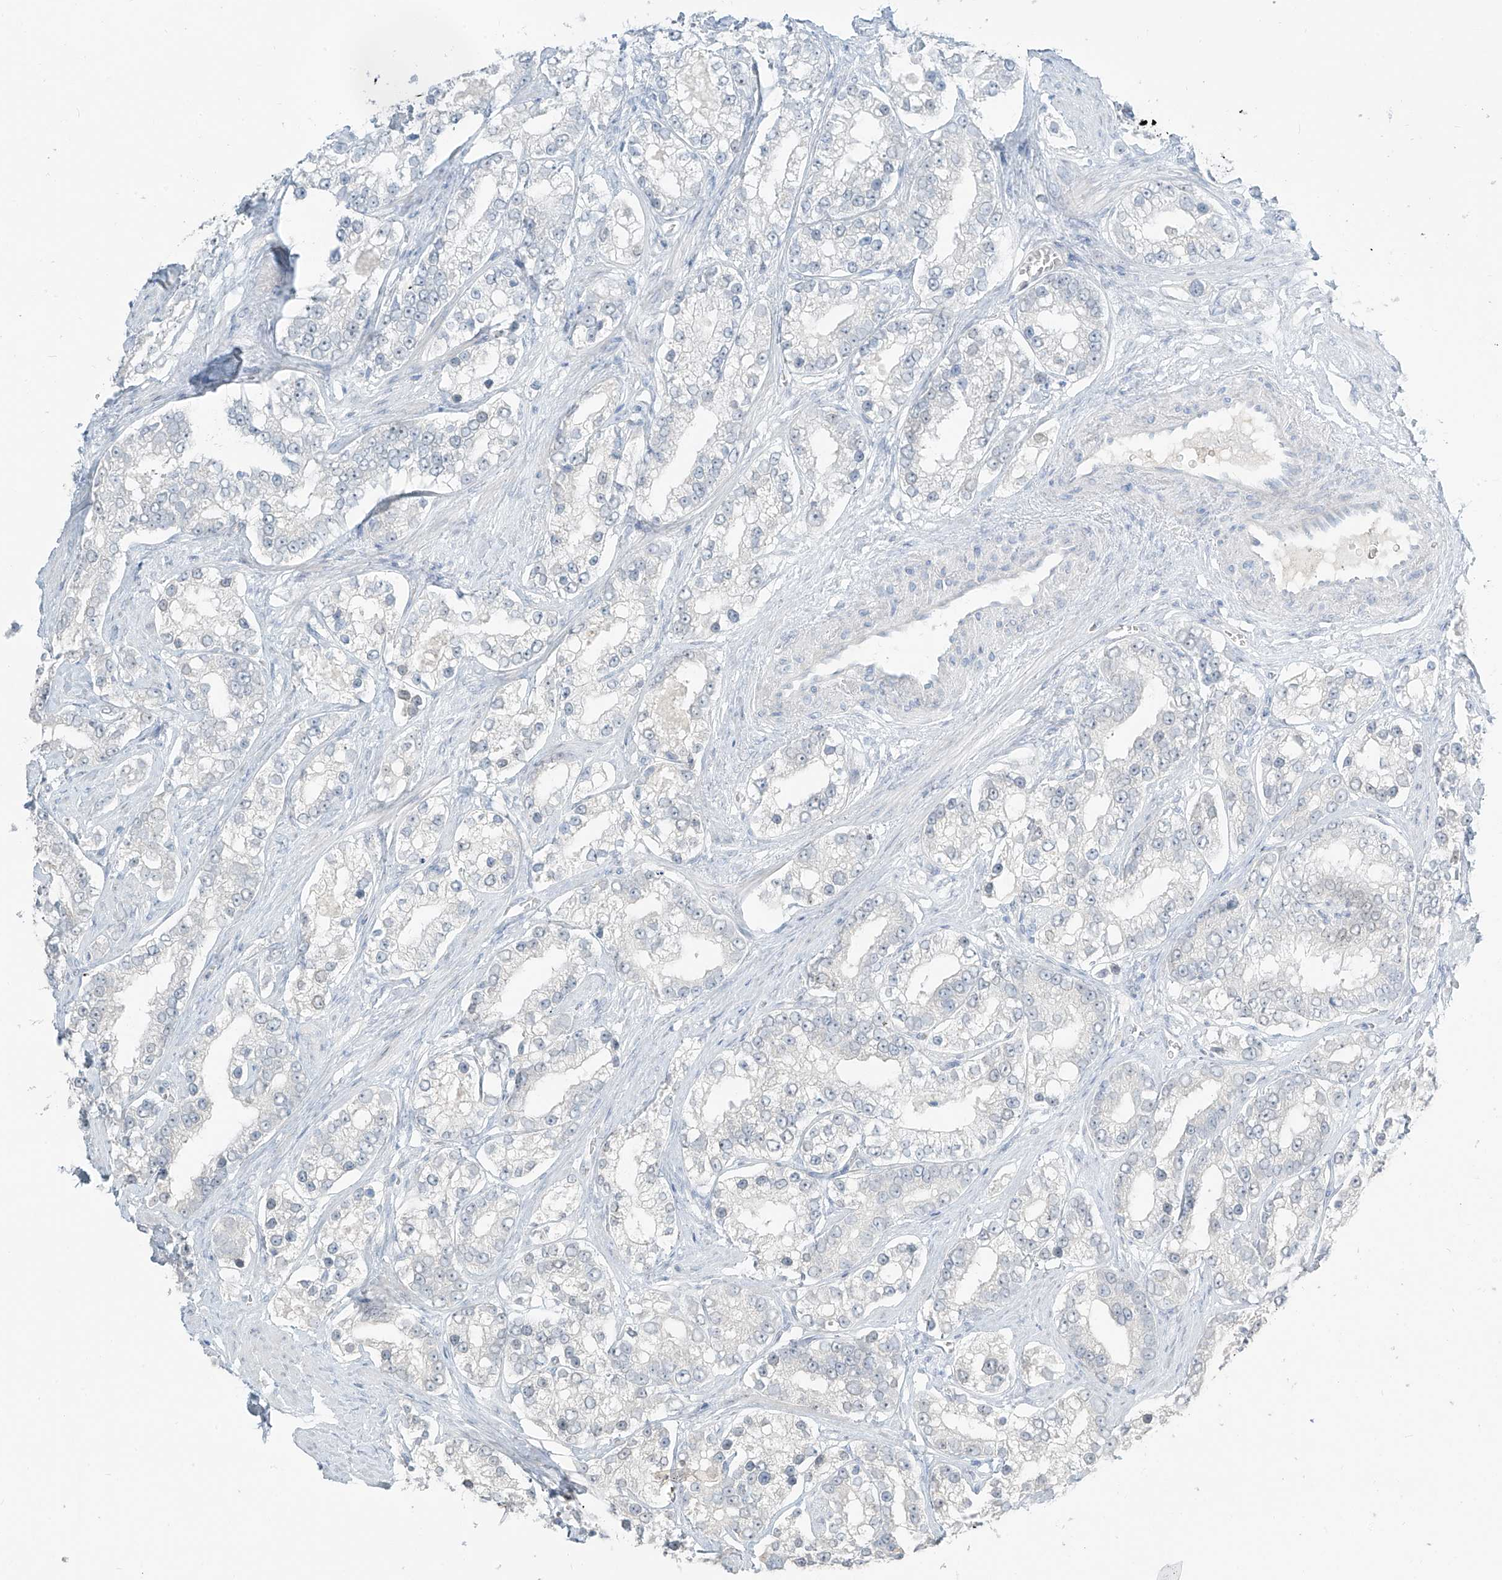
{"staining": {"intensity": "negative", "quantity": "none", "location": "none"}, "tissue": "prostate cancer", "cell_type": "Tumor cells", "image_type": "cancer", "snomed": [{"axis": "morphology", "description": "Normal tissue, NOS"}, {"axis": "morphology", "description": "Adenocarcinoma, High grade"}, {"axis": "topography", "description": "Prostate"}], "caption": "Human prostate high-grade adenocarcinoma stained for a protein using immunohistochemistry (IHC) demonstrates no expression in tumor cells.", "gene": "PRDM6", "patient": {"sex": "male", "age": 83}}